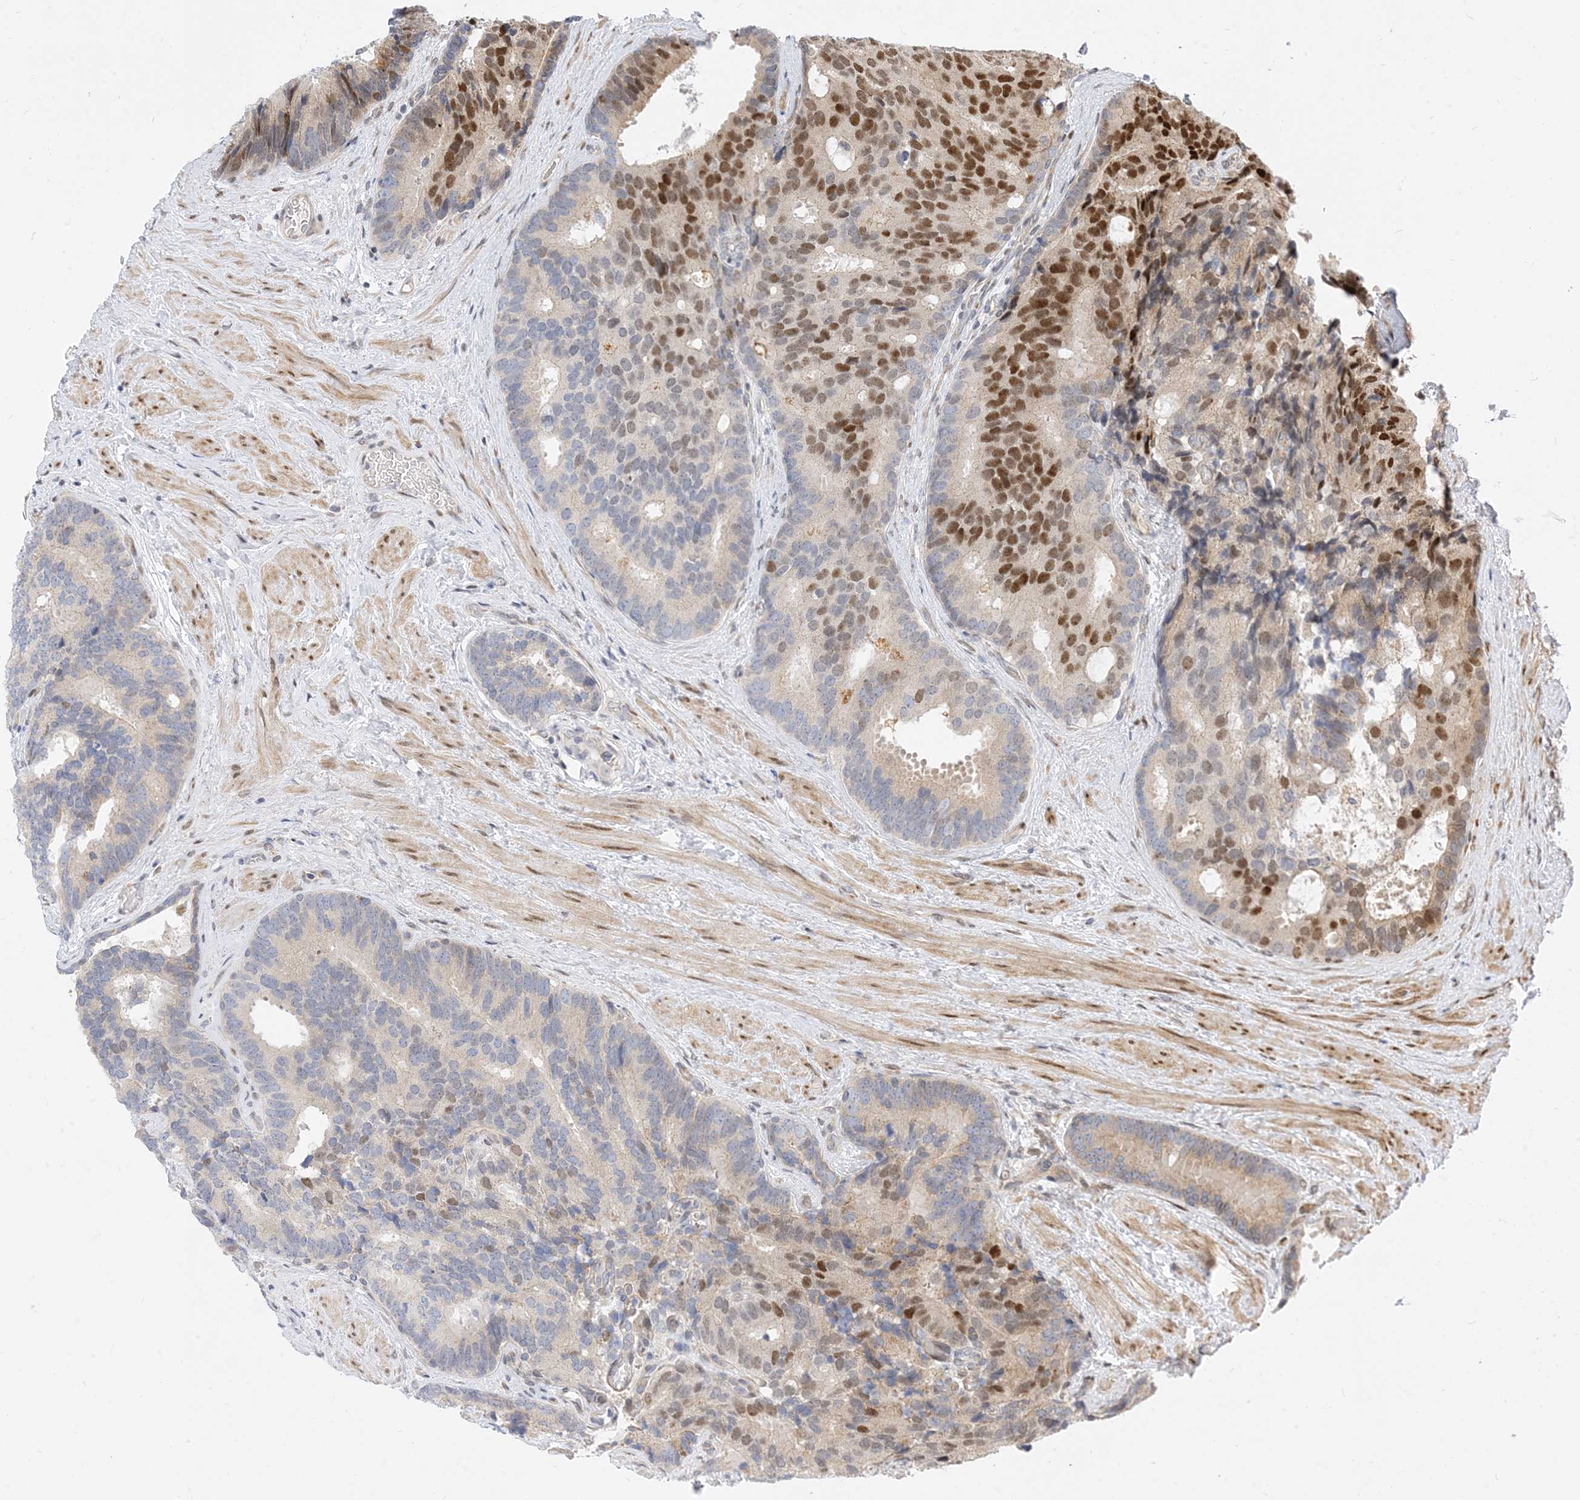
{"staining": {"intensity": "moderate", "quantity": "25%-75%", "location": "nuclear"}, "tissue": "prostate cancer", "cell_type": "Tumor cells", "image_type": "cancer", "snomed": [{"axis": "morphology", "description": "Adenocarcinoma, Low grade"}, {"axis": "topography", "description": "Prostate"}], "caption": "Protein staining of prostate adenocarcinoma (low-grade) tissue demonstrates moderate nuclear positivity in about 25%-75% of tumor cells.", "gene": "TYSND1", "patient": {"sex": "male", "age": 71}}